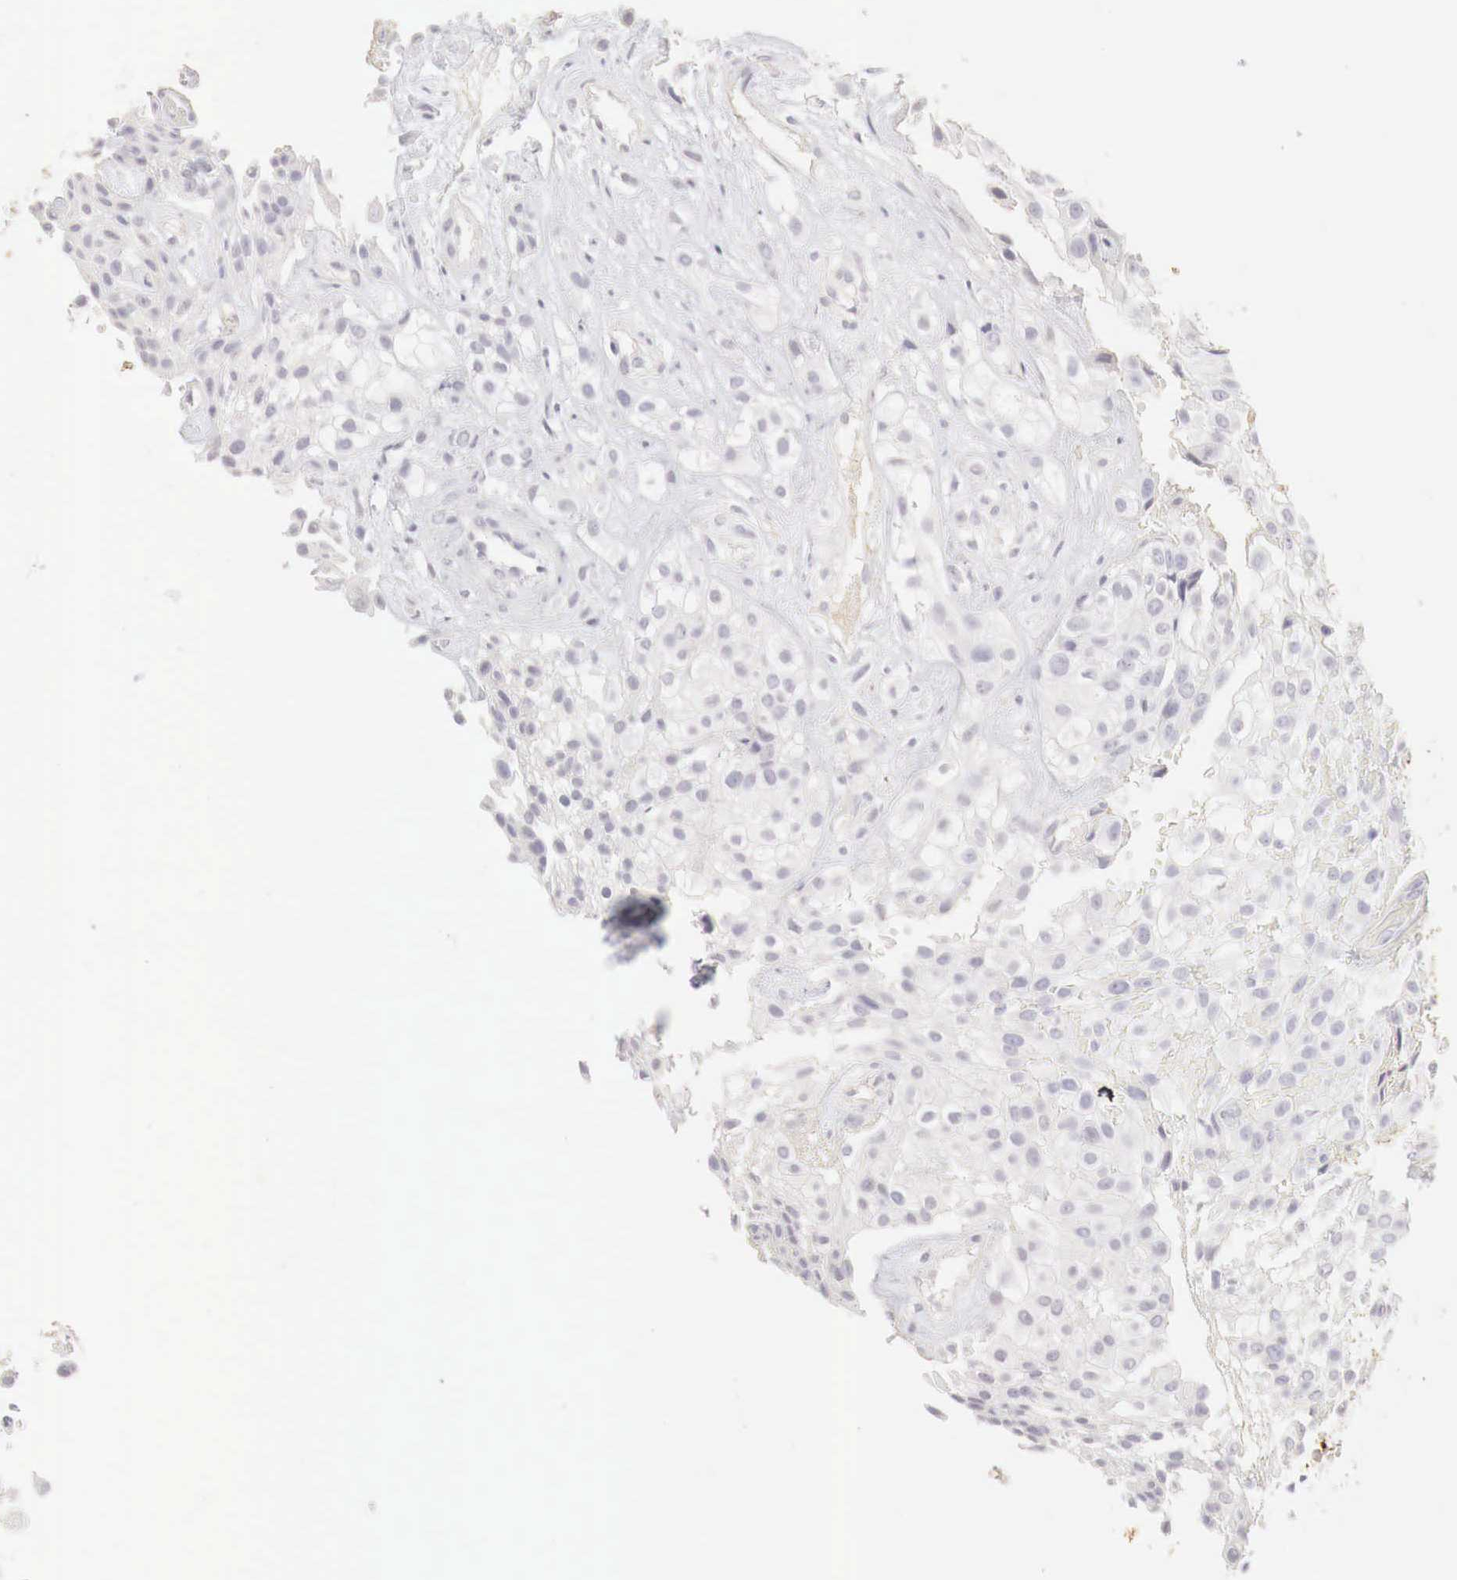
{"staining": {"intensity": "negative", "quantity": "none", "location": "none"}, "tissue": "urothelial cancer", "cell_type": "Tumor cells", "image_type": "cancer", "snomed": [{"axis": "morphology", "description": "Urothelial carcinoma, High grade"}, {"axis": "topography", "description": "Urinary bladder"}], "caption": "DAB (3,3'-diaminobenzidine) immunohistochemical staining of human urothelial carcinoma (high-grade) displays no significant staining in tumor cells.", "gene": "OTC", "patient": {"sex": "male", "age": 56}}